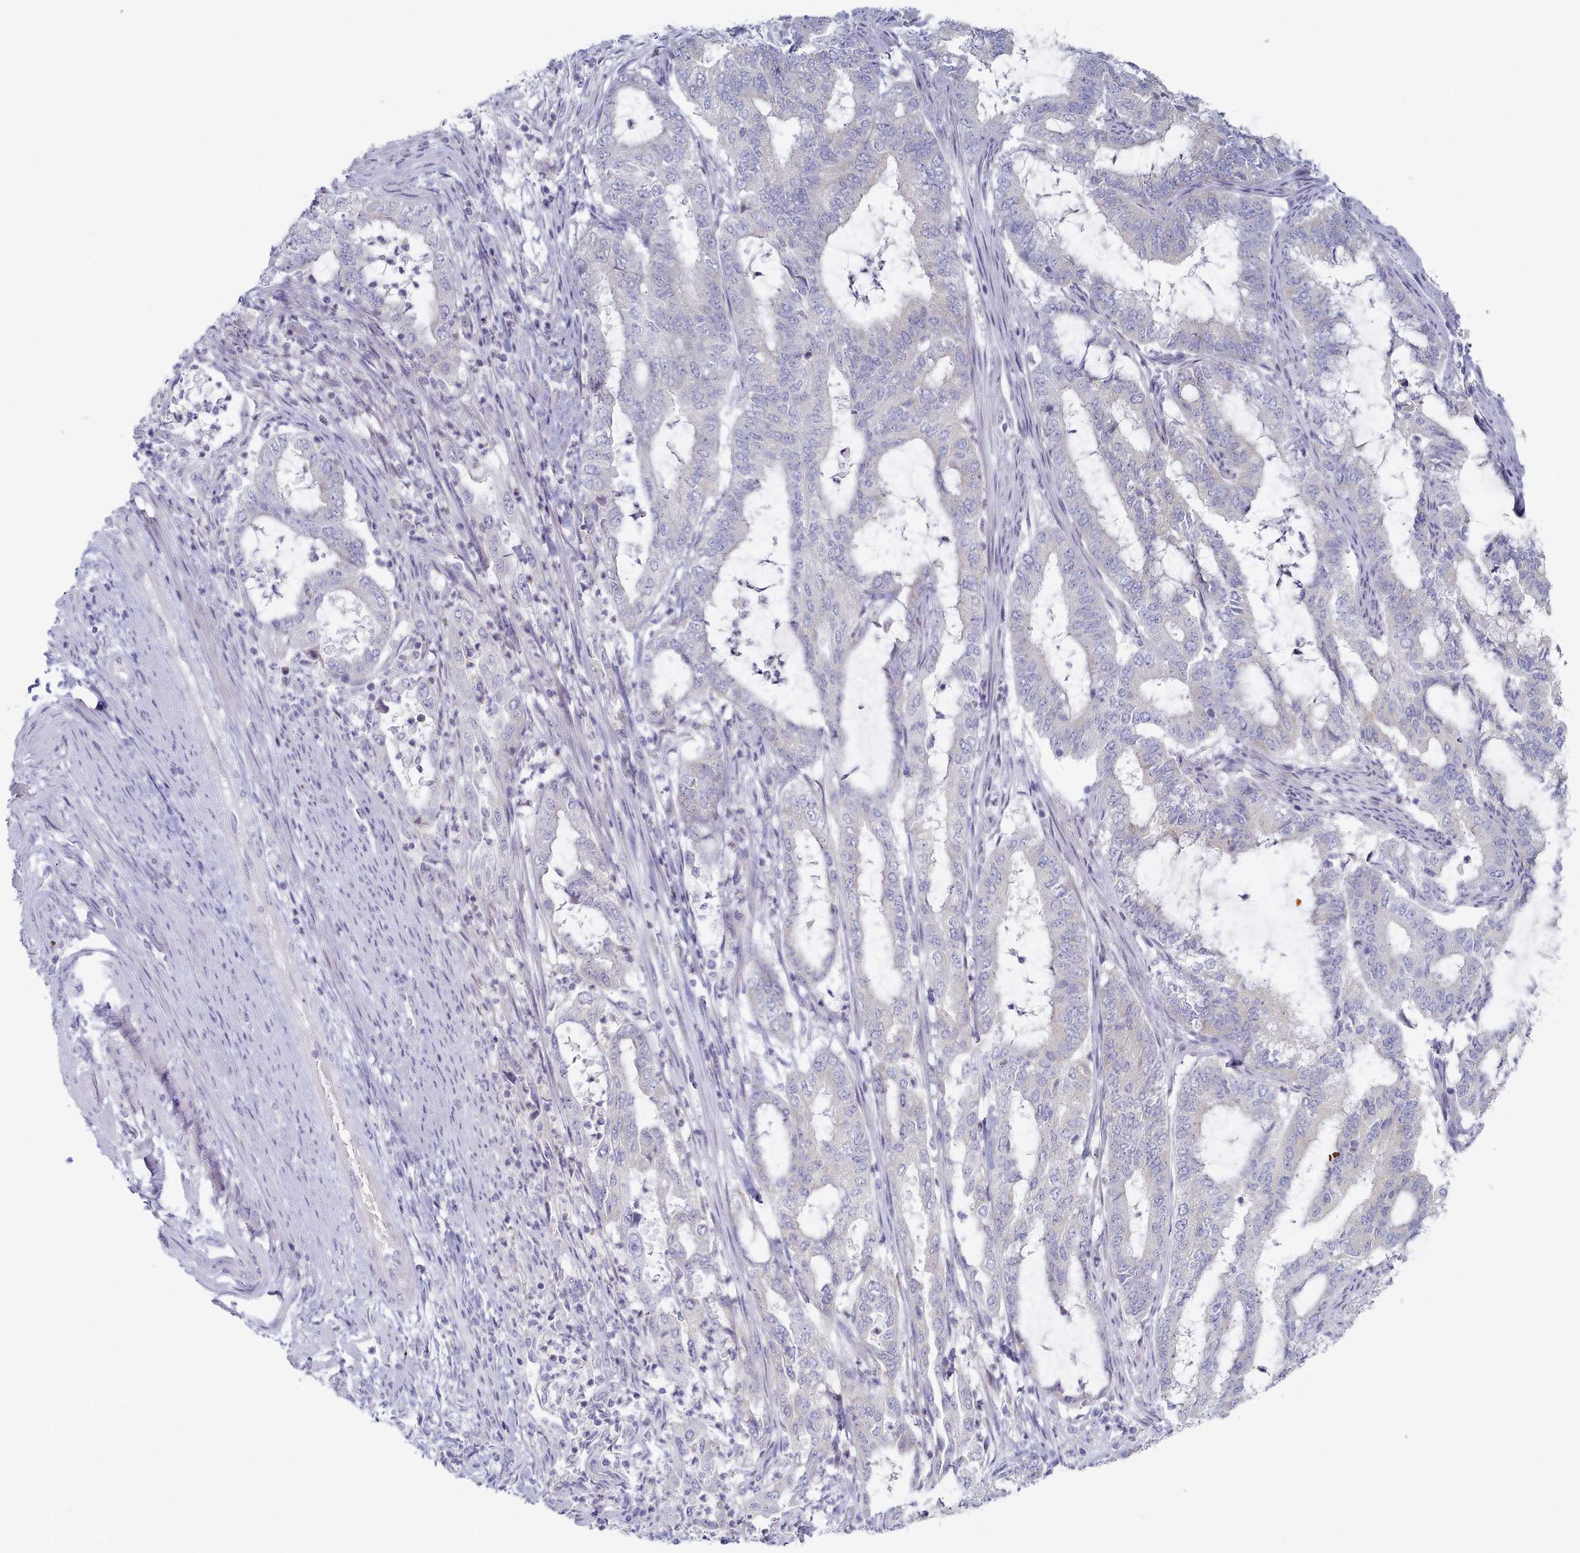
{"staining": {"intensity": "negative", "quantity": "none", "location": "none"}, "tissue": "endometrial cancer", "cell_type": "Tumor cells", "image_type": "cancer", "snomed": [{"axis": "morphology", "description": "Adenocarcinoma, NOS"}, {"axis": "topography", "description": "Endometrium"}], "caption": "DAB immunohistochemical staining of endometrial cancer (adenocarcinoma) reveals no significant expression in tumor cells.", "gene": "TYW1B", "patient": {"sex": "female", "age": 51}}